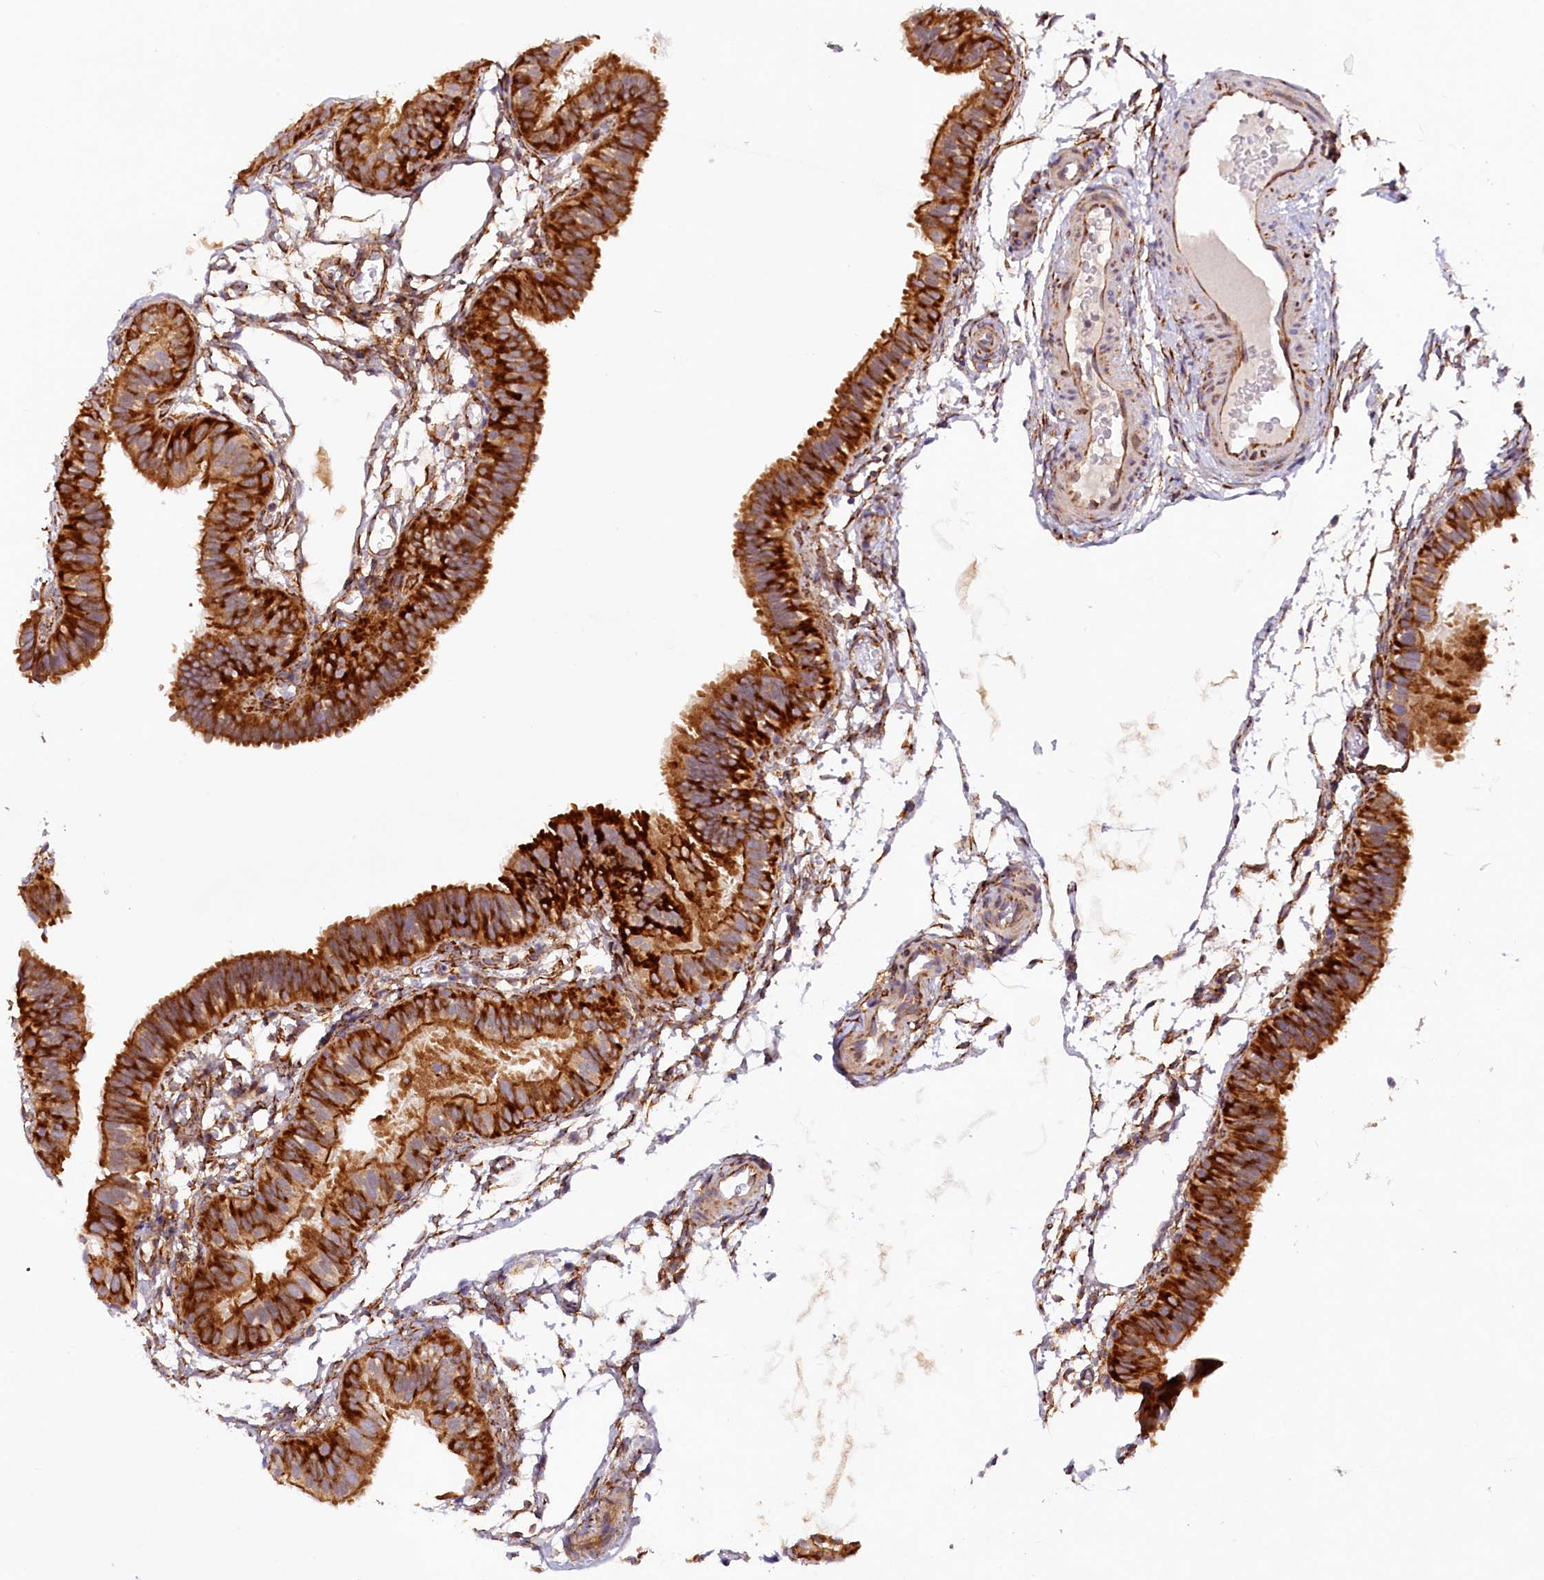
{"staining": {"intensity": "strong", "quantity": ">75%", "location": "cytoplasmic/membranous"}, "tissue": "fallopian tube", "cell_type": "Glandular cells", "image_type": "normal", "snomed": [{"axis": "morphology", "description": "Normal tissue, NOS"}, {"axis": "topography", "description": "Fallopian tube"}], "caption": "Fallopian tube stained with immunohistochemistry demonstrates strong cytoplasmic/membranous staining in approximately >75% of glandular cells.", "gene": "SSC5D", "patient": {"sex": "female", "age": 35}}